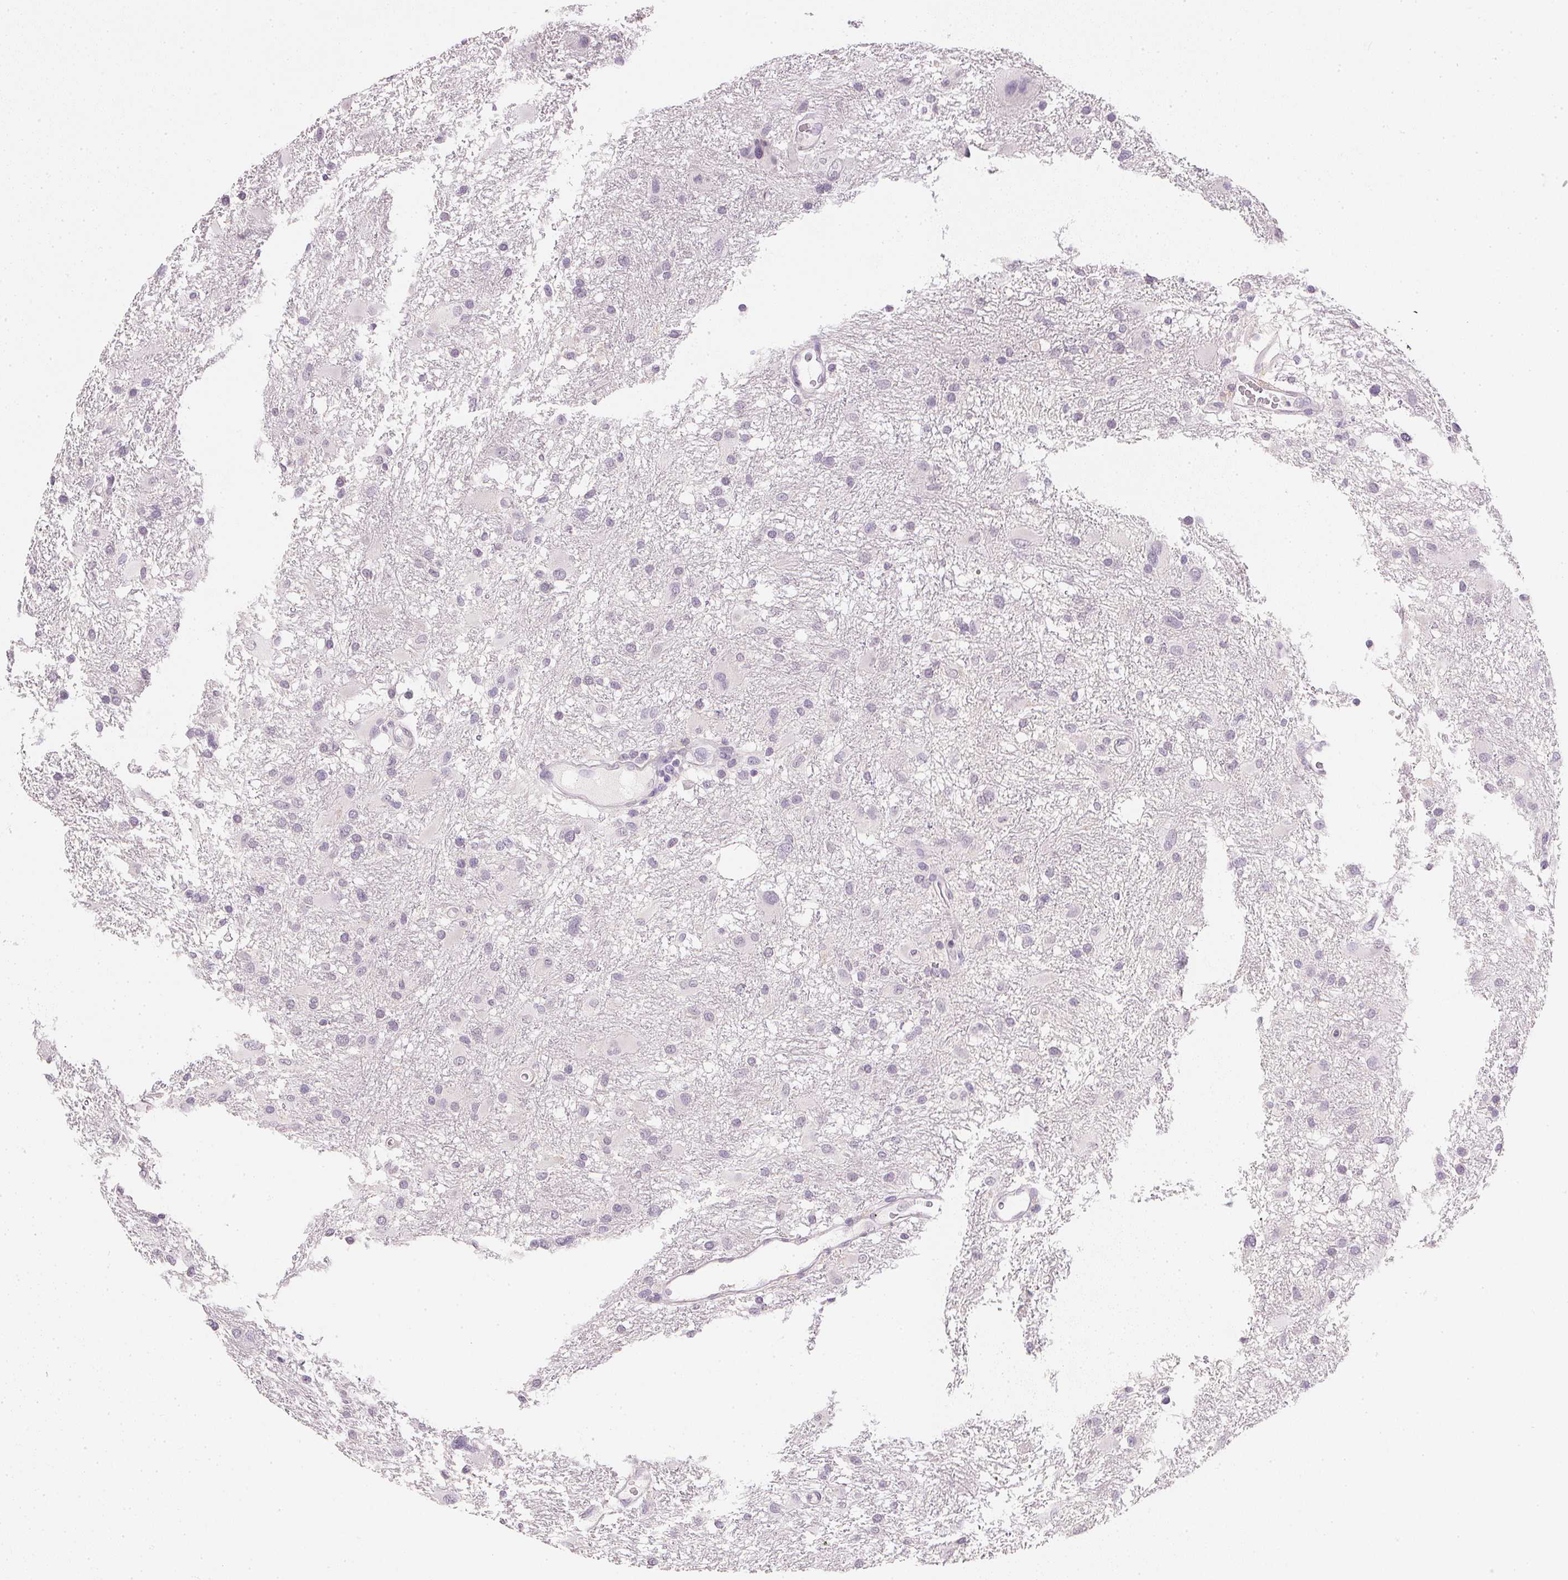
{"staining": {"intensity": "negative", "quantity": "none", "location": "none"}, "tissue": "glioma", "cell_type": "Tumor cells", "image_type": "cancer", "snomed": [{"axis": "morphology", "description": "Glioma, malignant, High grade"}, {"axis": "topography", "description": "Brain"}], "caption": "Immunohistochemistry photomicrograph of neoplastic tissue: high-grade glioma (malignant) stained with DAB reveals no significant protein staining in tumor cells.", "gene": "PPY", "patient": {"sex": "male", "age": 53}}